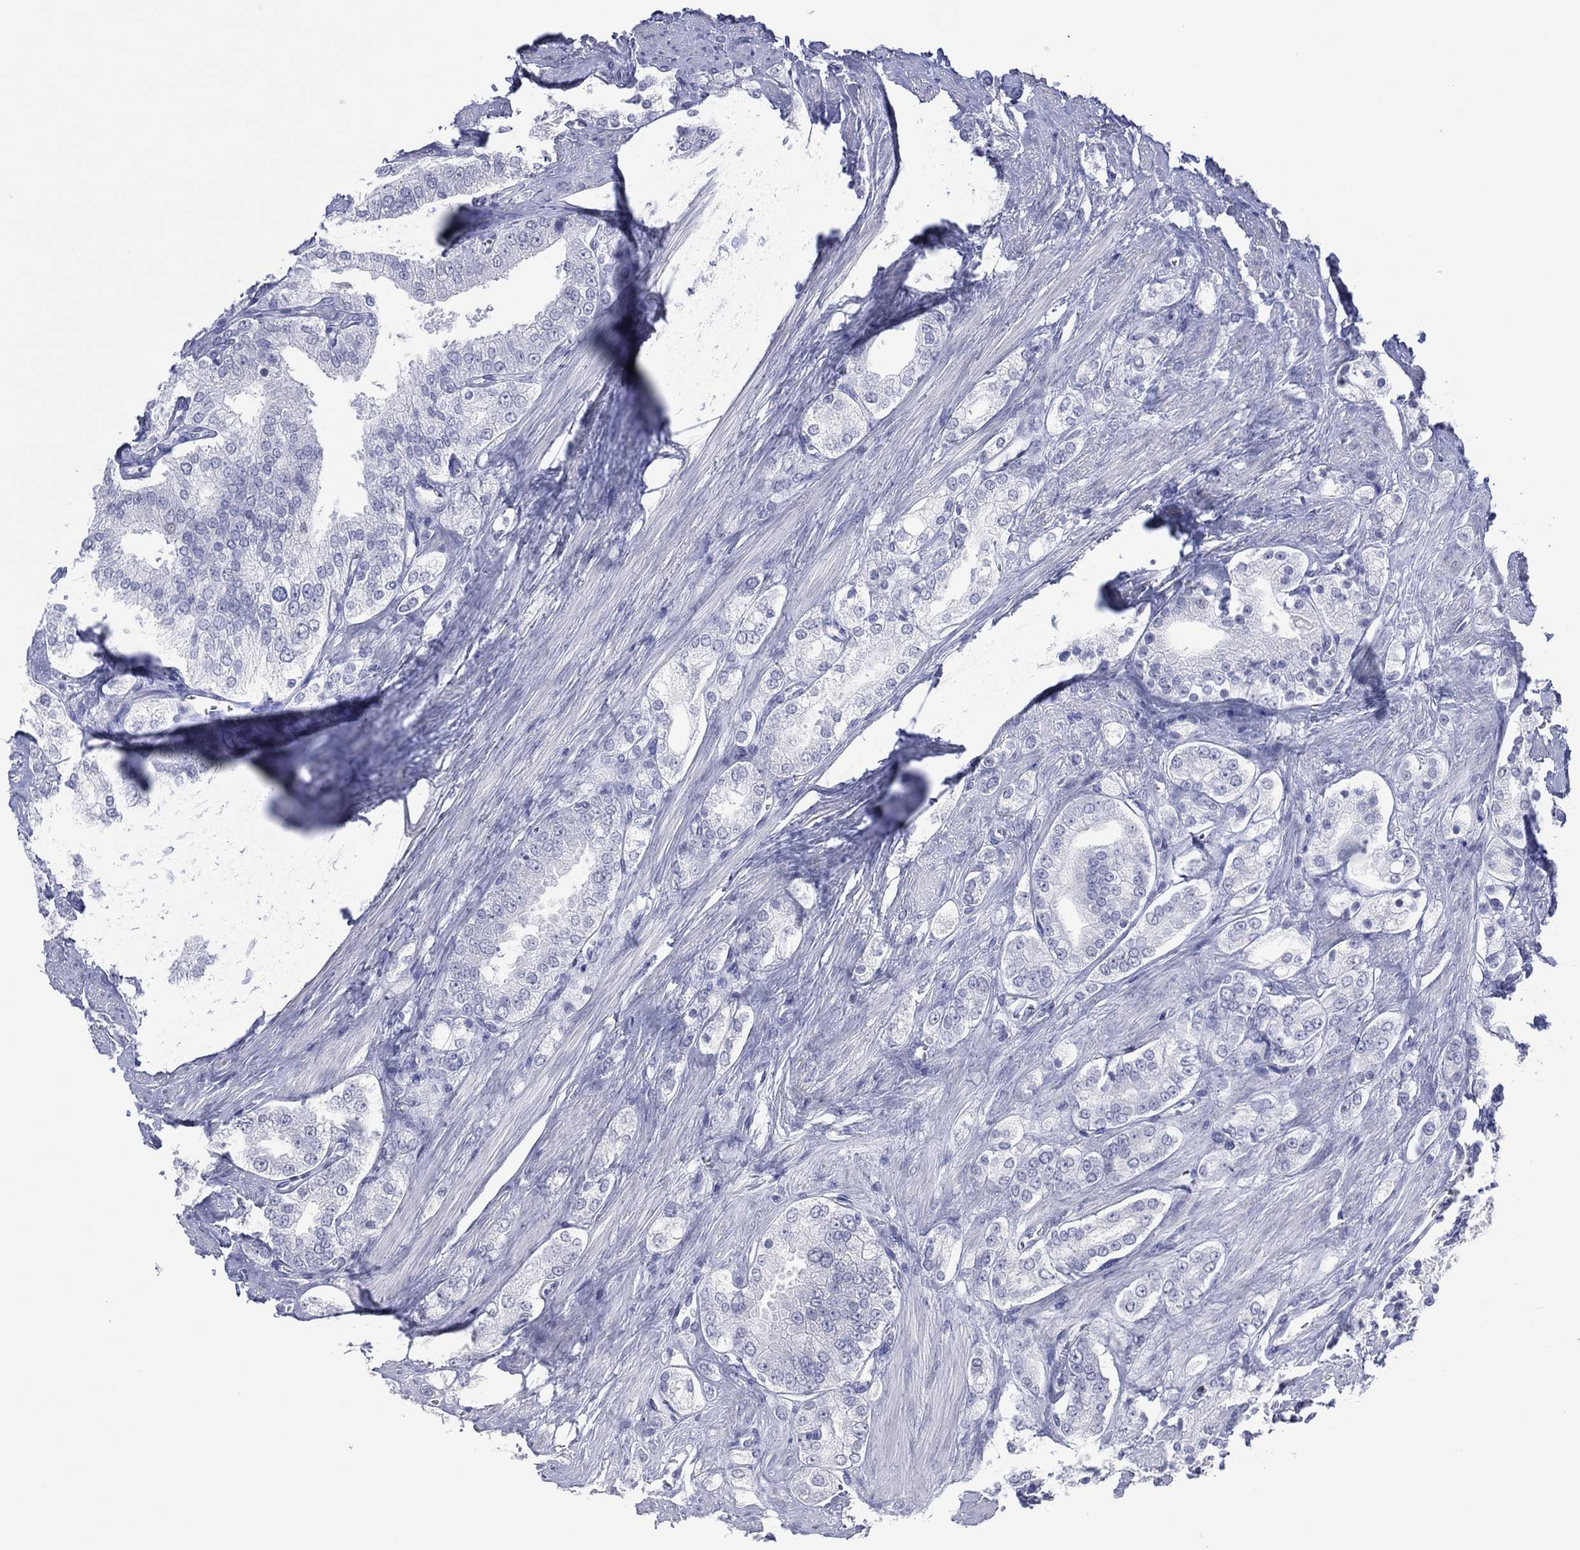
{"staining": {"intensity": "negative", "quantity": "none", "location": "none"}, "tissue": "prostate cancer", "cell_type": "Tumor cells", "image_type": "cancer", "snomed": [{"axis": "morphology", "description": "Adenocarcinoma, NOS"}, {"axis": "topography", "description": "Prostate and seminal vesicle, NOS"}, {"axis": "topography", "description": "Prostate"}], "caption": "This photomicrograph is of adenocarcinoma (prostate) stained with immunohistochemistry (IHC) to label a protein in brown with the nuclei are counter-stained blue. There is no positivity in tumor cells.", "gene": "UTF1", "patient": {"sex": "male", "age": 67}}